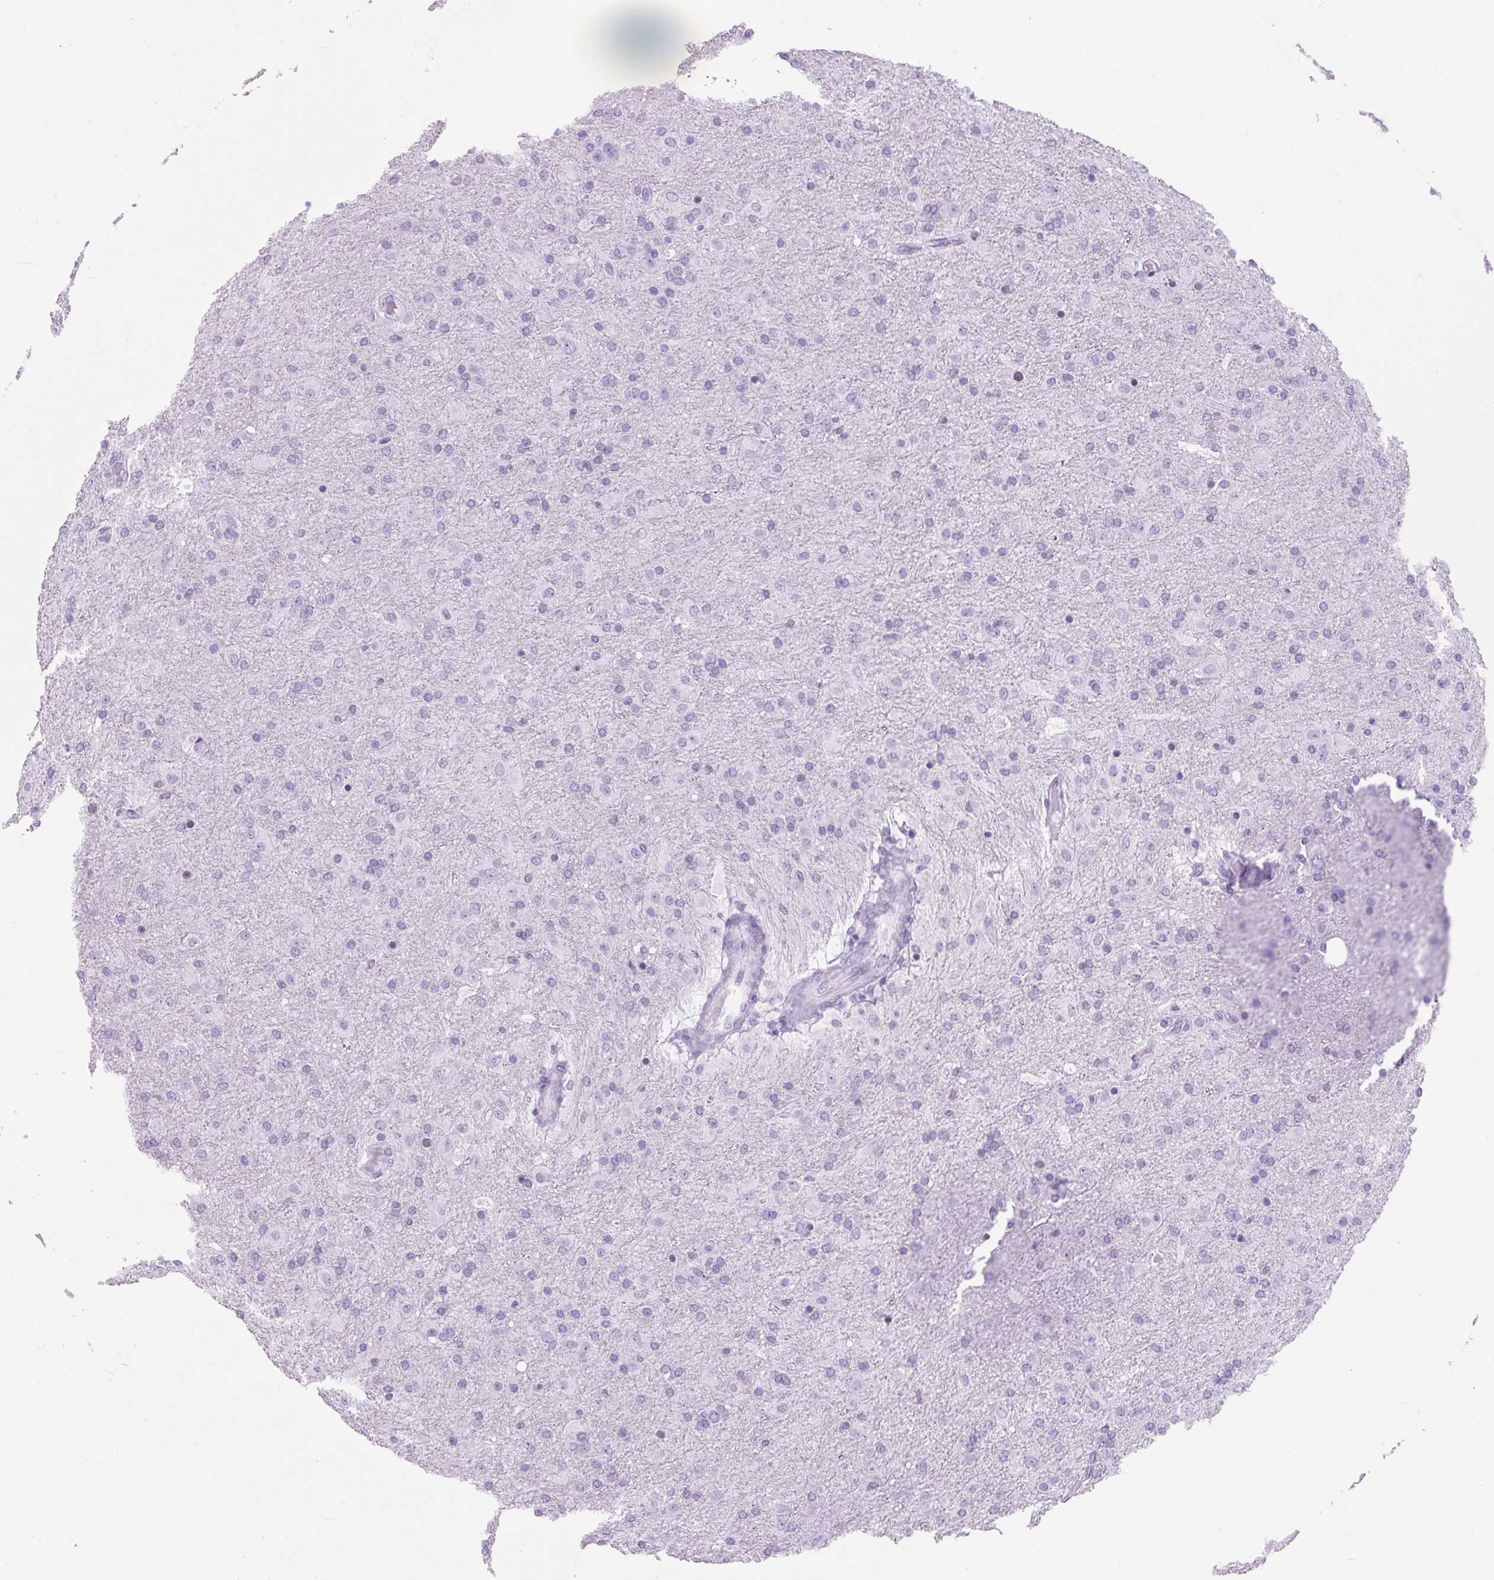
{"staining": {"intensity": "negative", "quantity": "none", "location": "none"}, "tissue": "glioma", "cell_type": "Tumor cells", "image_type": "cancer", "snomed": [{"axis": "morphology", "description": "Glioma, malignant, Low grade"}, {"axis": "topography", "description": "Brain"}], "caption": "Tumor cells show no significant protein positivity in low-grade glioma (malignant). The staining was performed using DAB (3,3'-diaminobenzidine) to visualize the protein expression in brown, while the nuclei were stained in blue with hematoxylin (Magnification: 20x).", "gene": "VPREB1", "patient": {"sex": "male", "age": 65}}